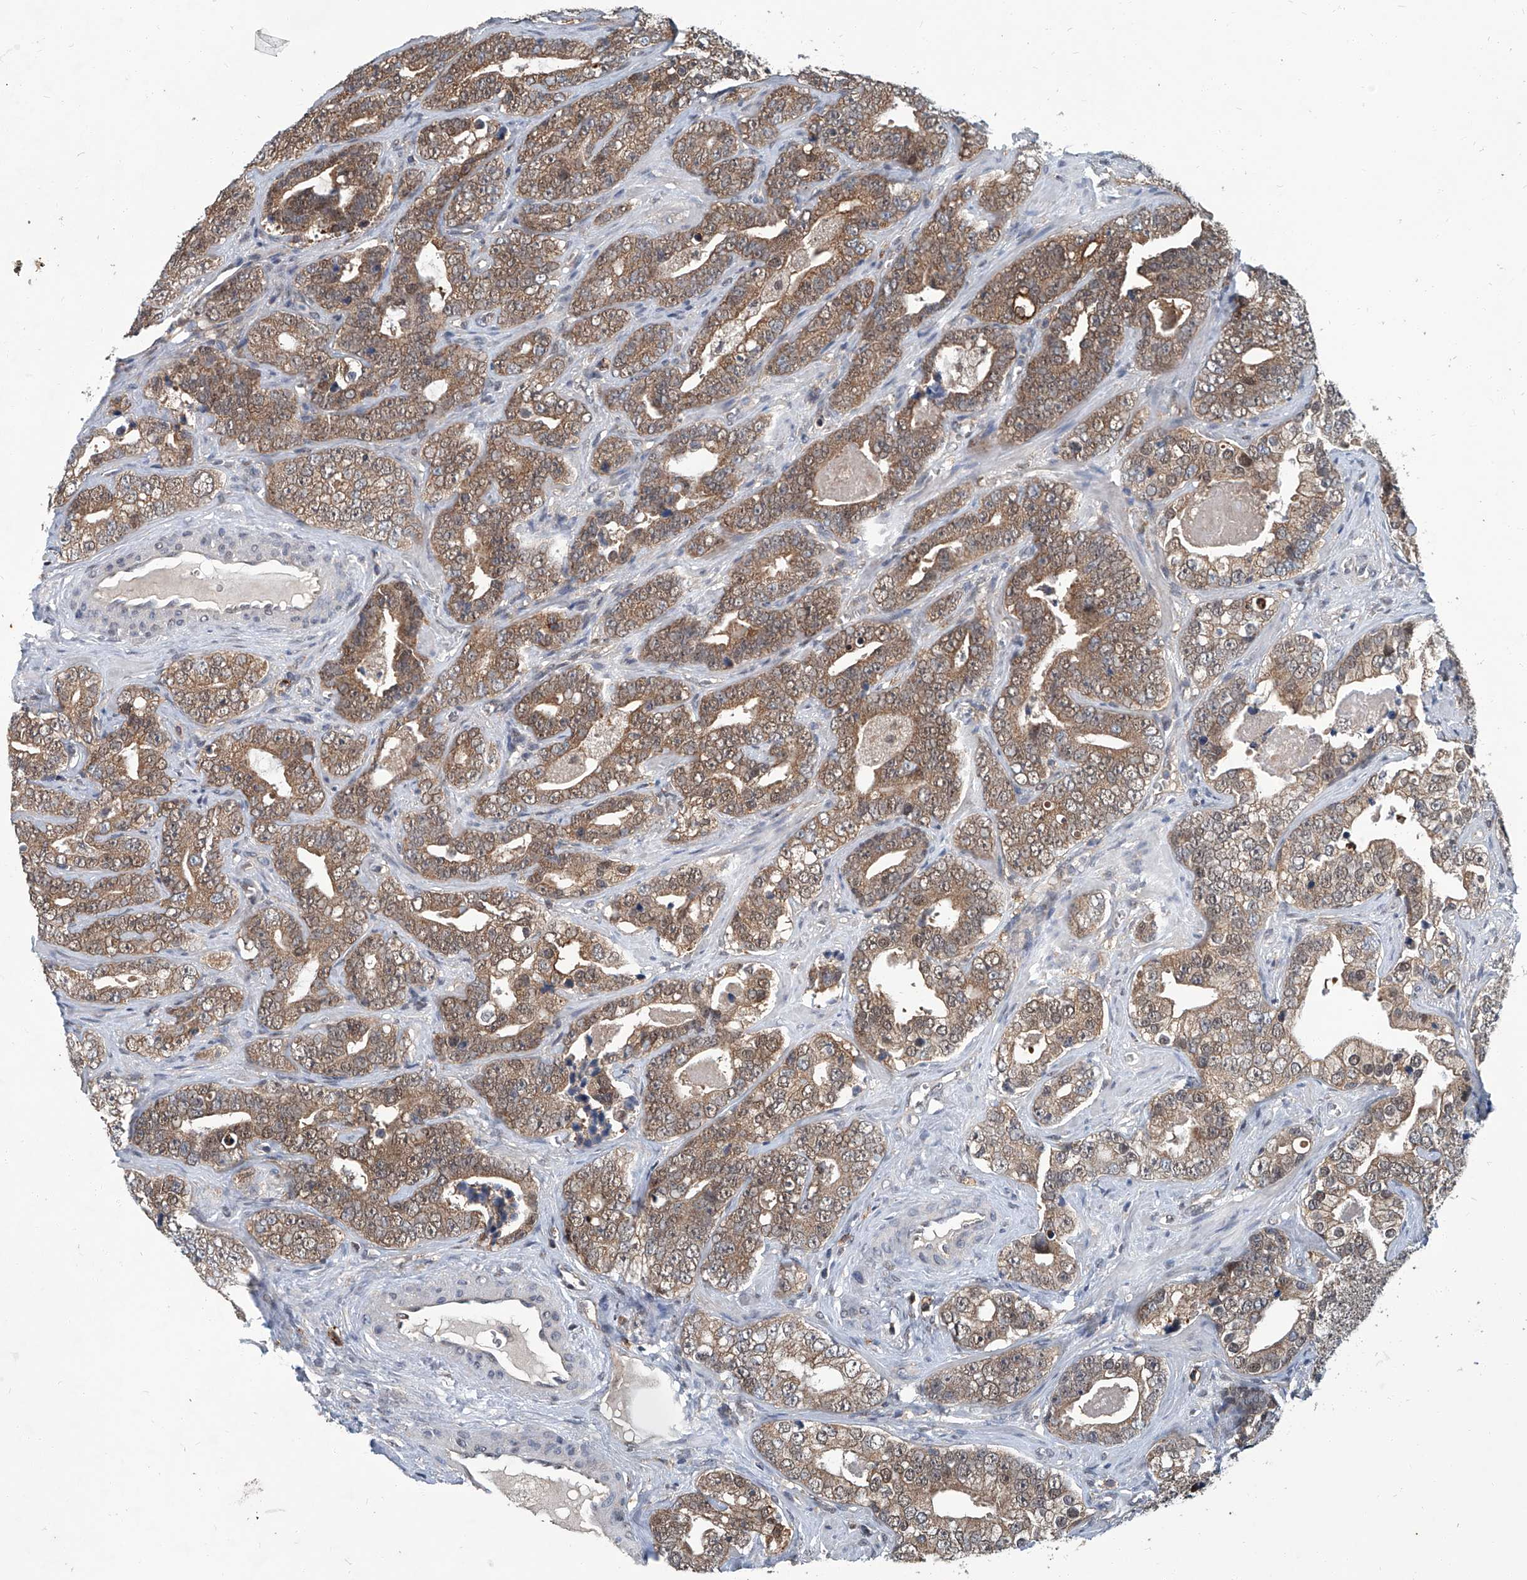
{"staining": {"intensity": "moderate", "quantity": ">75%", "location": "cytoplasmic/membranous,nuclear"}, "tissue": "prostate cancer", "cell_type": "Tumor cells", "image_type": "cancer", "snomed": [{"axis": "morphology", "description": "Adenocarcinoma, High grade"}, {"axis": "topography", "description": "Prostate"}], "caption": "Moderate cytoplasmic/membranous and nuclear positivity for a protein is present in about >75% of tumor cells of prostate cancer using immunohistochemistry.", "gene": "CLK1", "patient": {"sex": "male", "age": 62}}